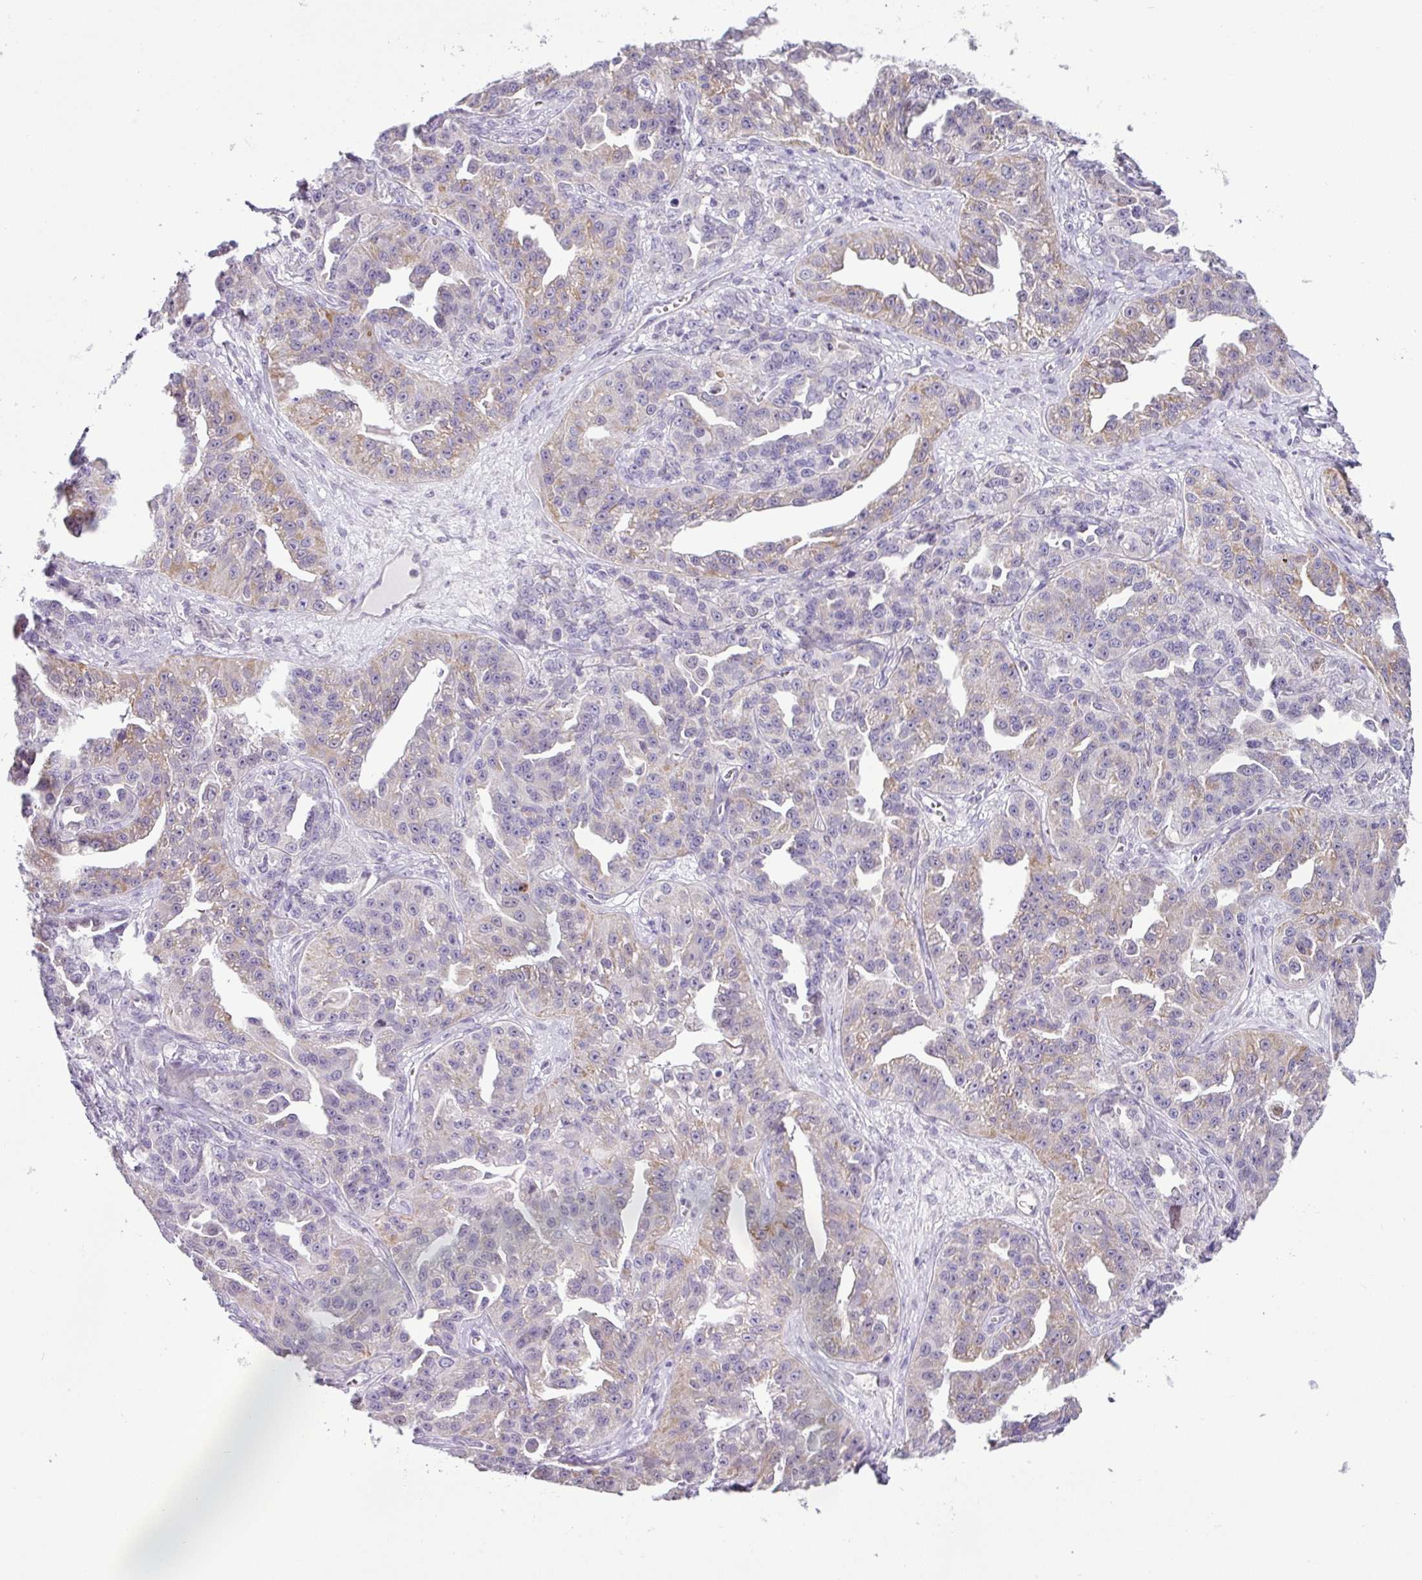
{"staining": {"intensity": "weak", "quantity": "25%-75%", "location": "cytoplasmic/membranous"}, "tissue": "ovarian cancer", "cell_type": "Tumor cells", "image_type": "cancer", "snomed": [{"axis": "morphology", "description": "Cystadenocarcinoma, serous, NOS"}, {"axis": "topography", "description": "Ovary"}], "caption": "Immunohistochemical staining of ovarian cancer demonstrates low levels of weak cytoplasmic/membranous positivity in about 25%-75% of tumor cells. (DAB (3,3'-diaminobenzidine) = brown stain, brightfield microscopy at high magnification).", "gene": "HMCN2", "patient": {"sex": "female", "age": 75}}